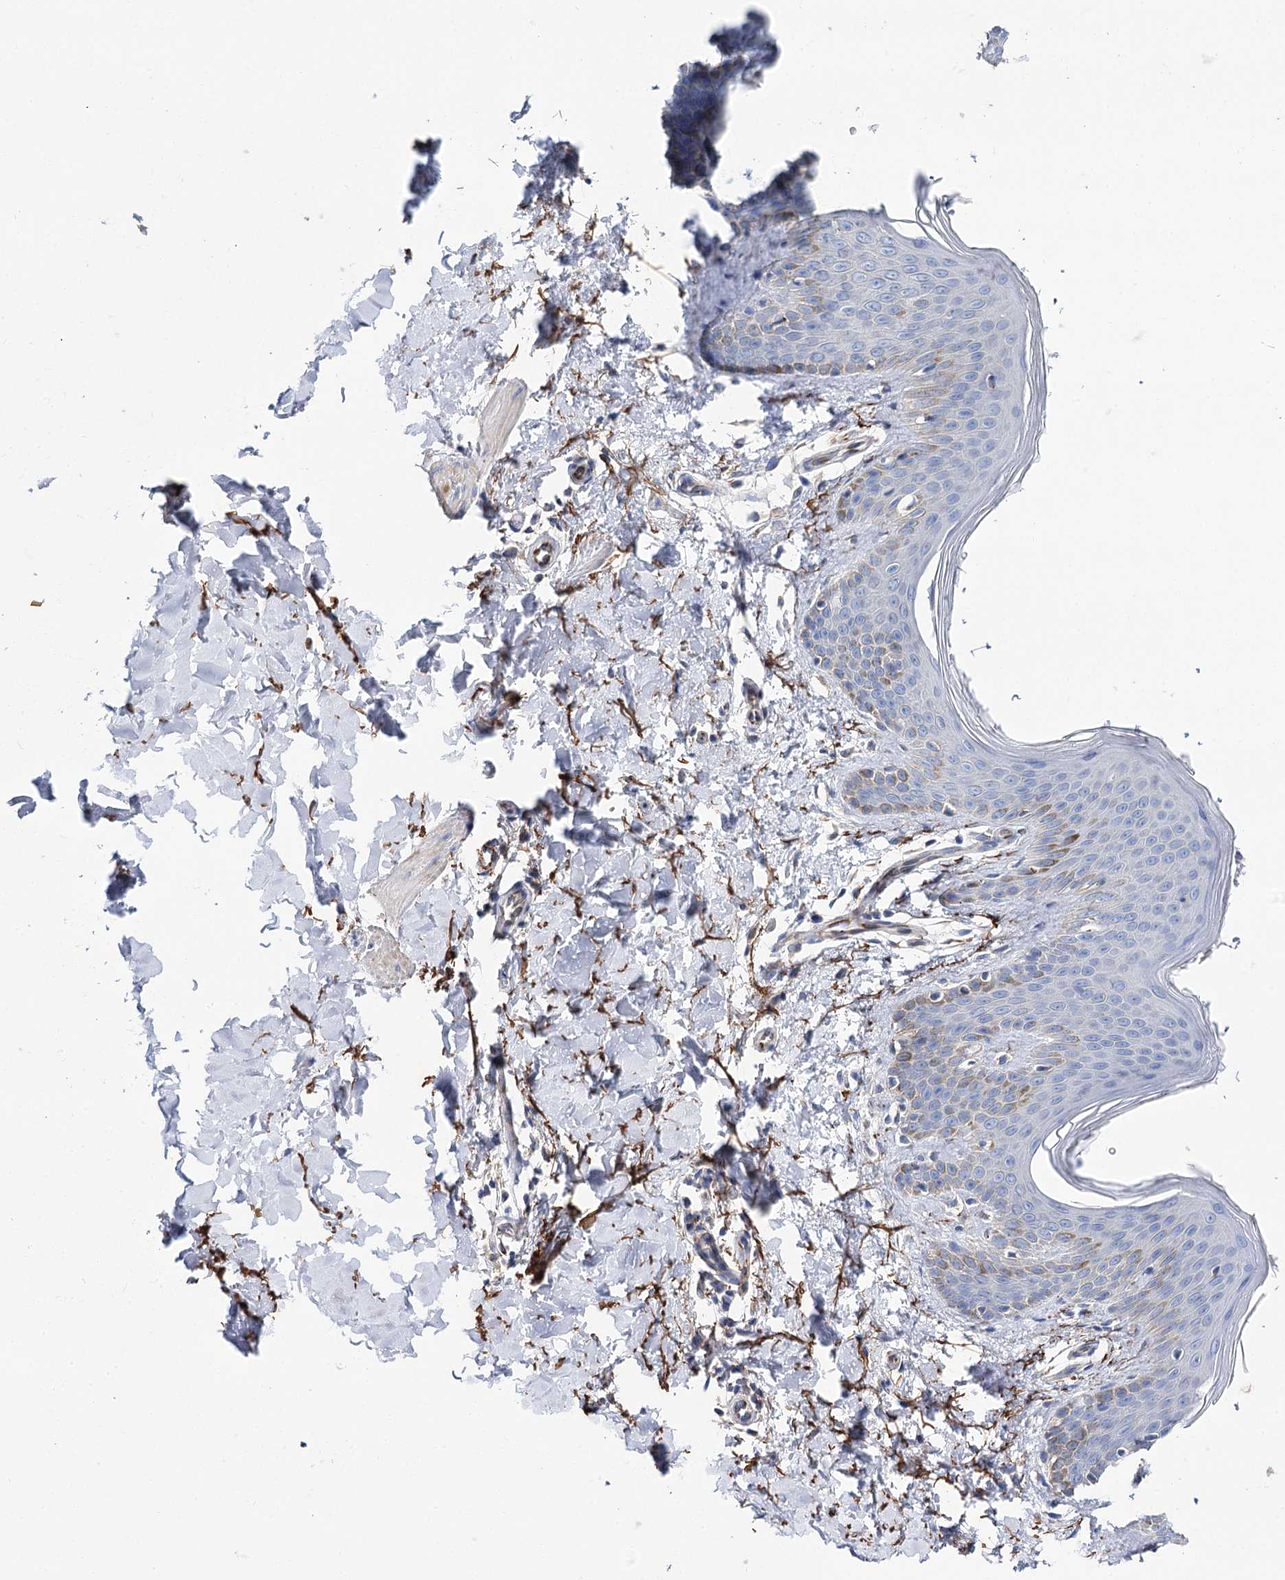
{"staining": {"intensity": "strong", "quantity": ">75%", "location": "cytoplasmic/membranous"}, "tissue": "skin", "cell_type": "Fibroblasts", "image_type": "normal", "snomed": [{"axis": "morphology", "description": "Normal tissue, NOS"}, {"axis": "topography", "description": "Skin"}], "caption": "Skin stained for a protein (brown) shows strong cytoplasmic/membranous positive positivity in approximately >75% of fibroblasts.", "gene": "EPYC", "patient": {"sex": "male", "age": 36}}